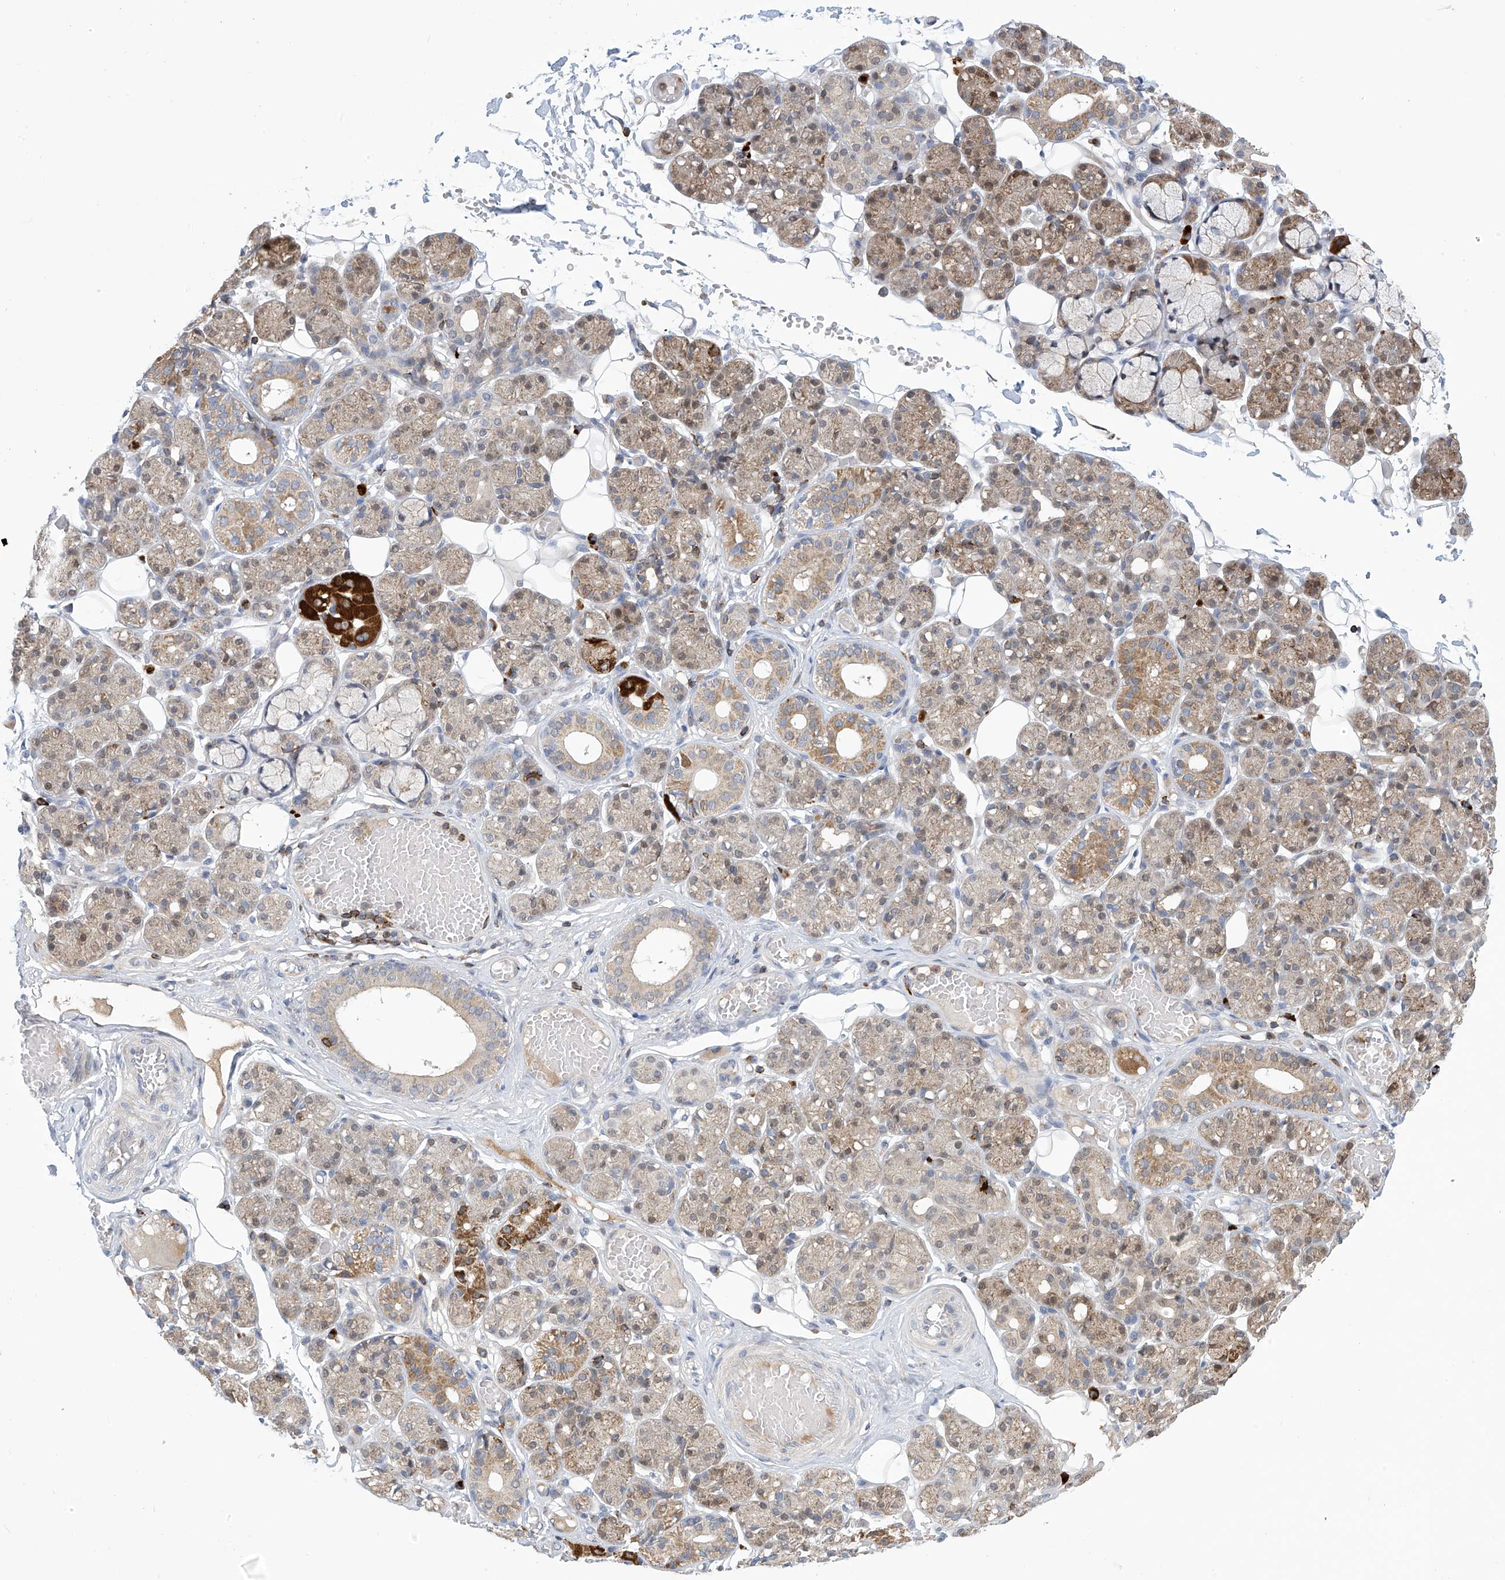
{"staining": {"intensity": "moderate", "quantity": "<25%", "location": "cytoplasmic/membranous"}, "tissue": "salivary gland", "cell_type": "Glandular cells", "image_type": "normal", "snomed": [{"axis": "morphology", "description": "Normal tissue, NOS"}, {"axis": "topography", "description": "Salivary gland"}], "caption": "DAB immunohistochemical staining of benign human salivary gland demonstrates moderate cytoplasmic/membranous protein staining in approximately <25% of glandular cells.", "gene": "IBA57", "patient": {"sex": "male", "age": 63}}